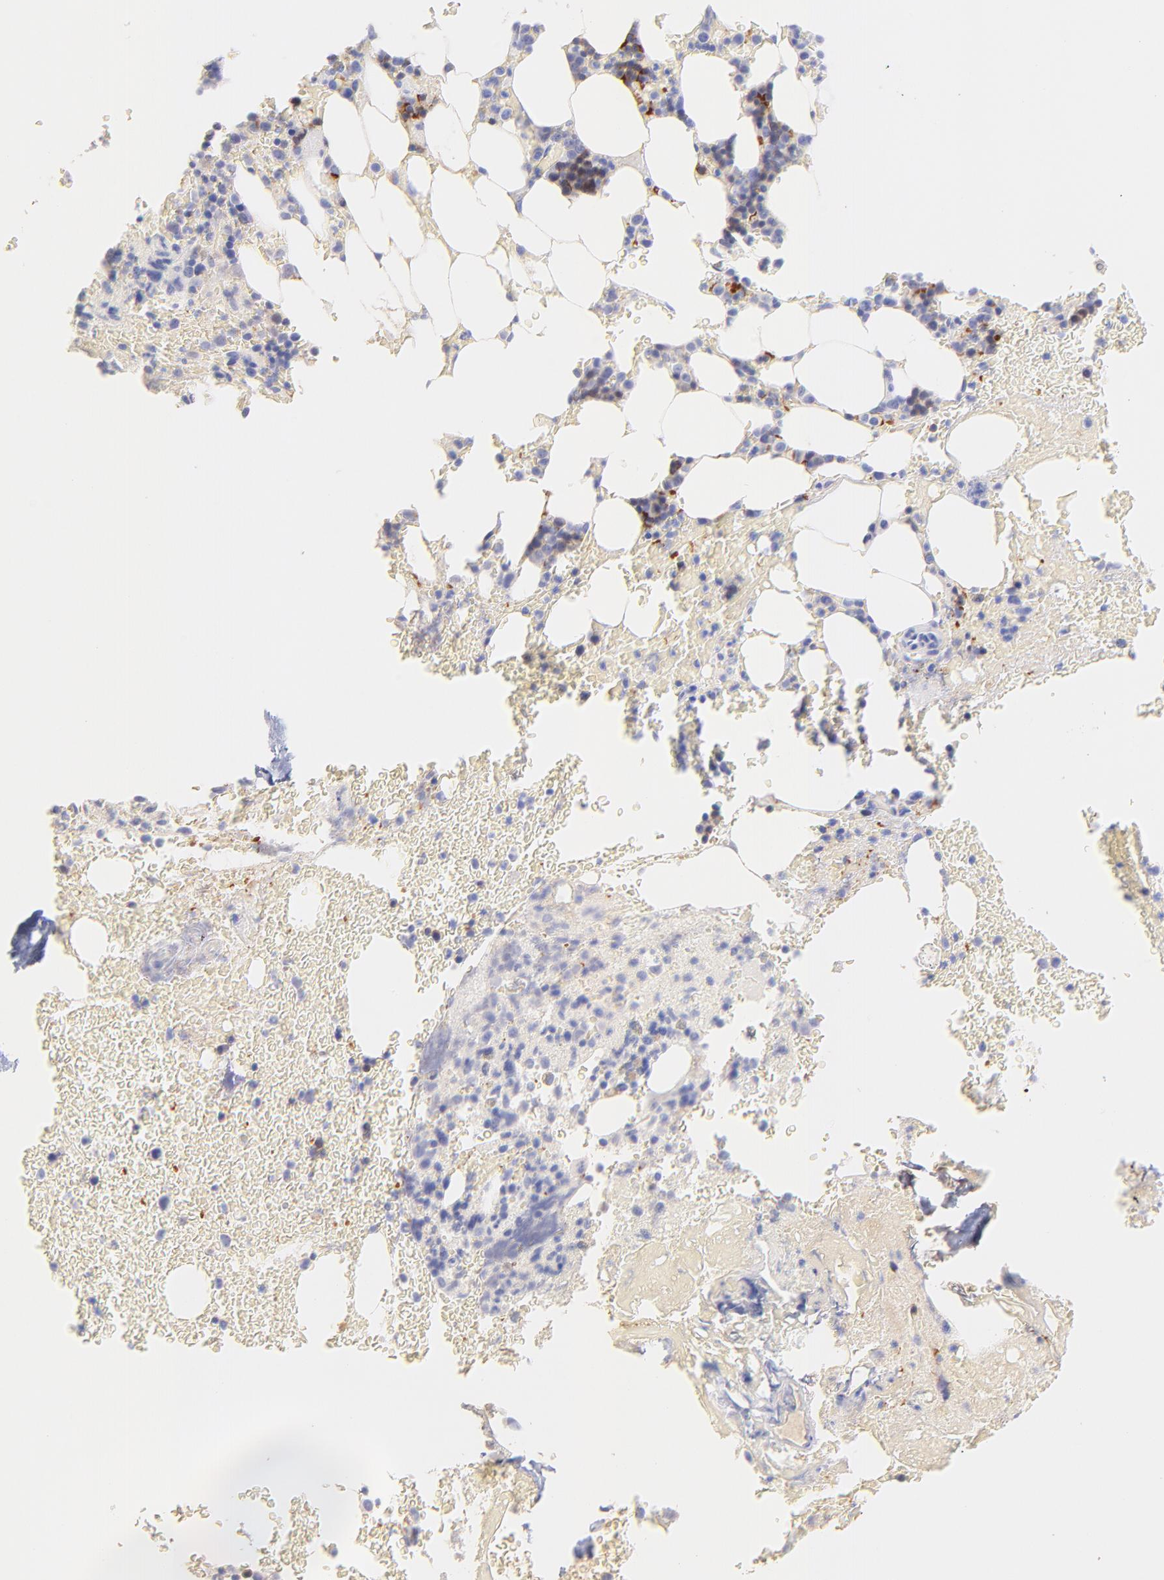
{"staining": {"intensity": "moderate", "quantity": "<25%", "location": "cytoplasmic/membranous"}, "tissue": "bone marrow", "cell_type": "Hematopoietic cells", "image_type": "normal", "snomed": [{"axis": "morphology", "description": "Normal tissue, NOS"}, {"axis": "topography", "description": "Bone marrow"}], "caption": "Immunohistochemistry (DAB (3,3'-diaminobenzidine)) staining of unremarkable human bone marrow exhibits moderate cytoplasmic/membranous protein staining in about <25% of hematopoietic cells.", "gene": "FRMPD3", "patient": {"sex": "female", "age": 73}}